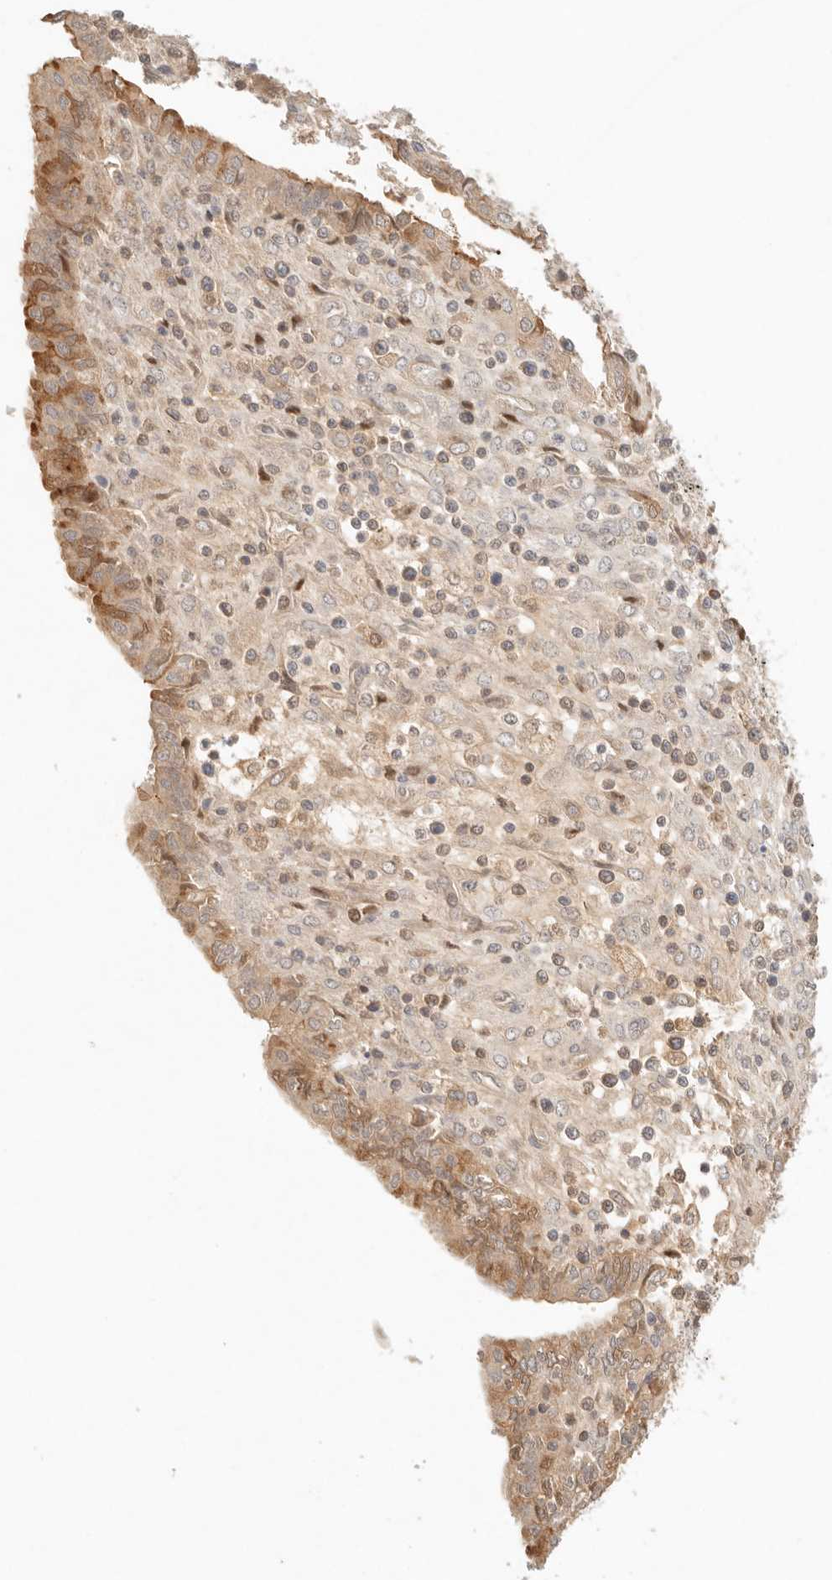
{"staining": {"intensity": "moderate", "quantity": "<25%", "location": "cytoplasmic/membranous"}, "tissue": "endometrial cancer", "cell_type": "Tumor cells", "image_type": "cancer", "snomed": [{"axis": "morphology", "description": "Normal tissue, NOS"}, {"axis": "morphology", "description": "Adenocarcinoma, NOS"}, {"axis": "topography", "description": "Endometrium"}], "caption": "This micrograph shows endometrial cancer (adenocarcinoma) stained with immunohistochemistry to label a protein in brown. The cytoplasmic/membranous of tumor cells show moderate positivity for the protein. Nuclei are counter-stained blue.", "gene": "PHLDA3", "patient": {"sex": "female", "age": 53}}